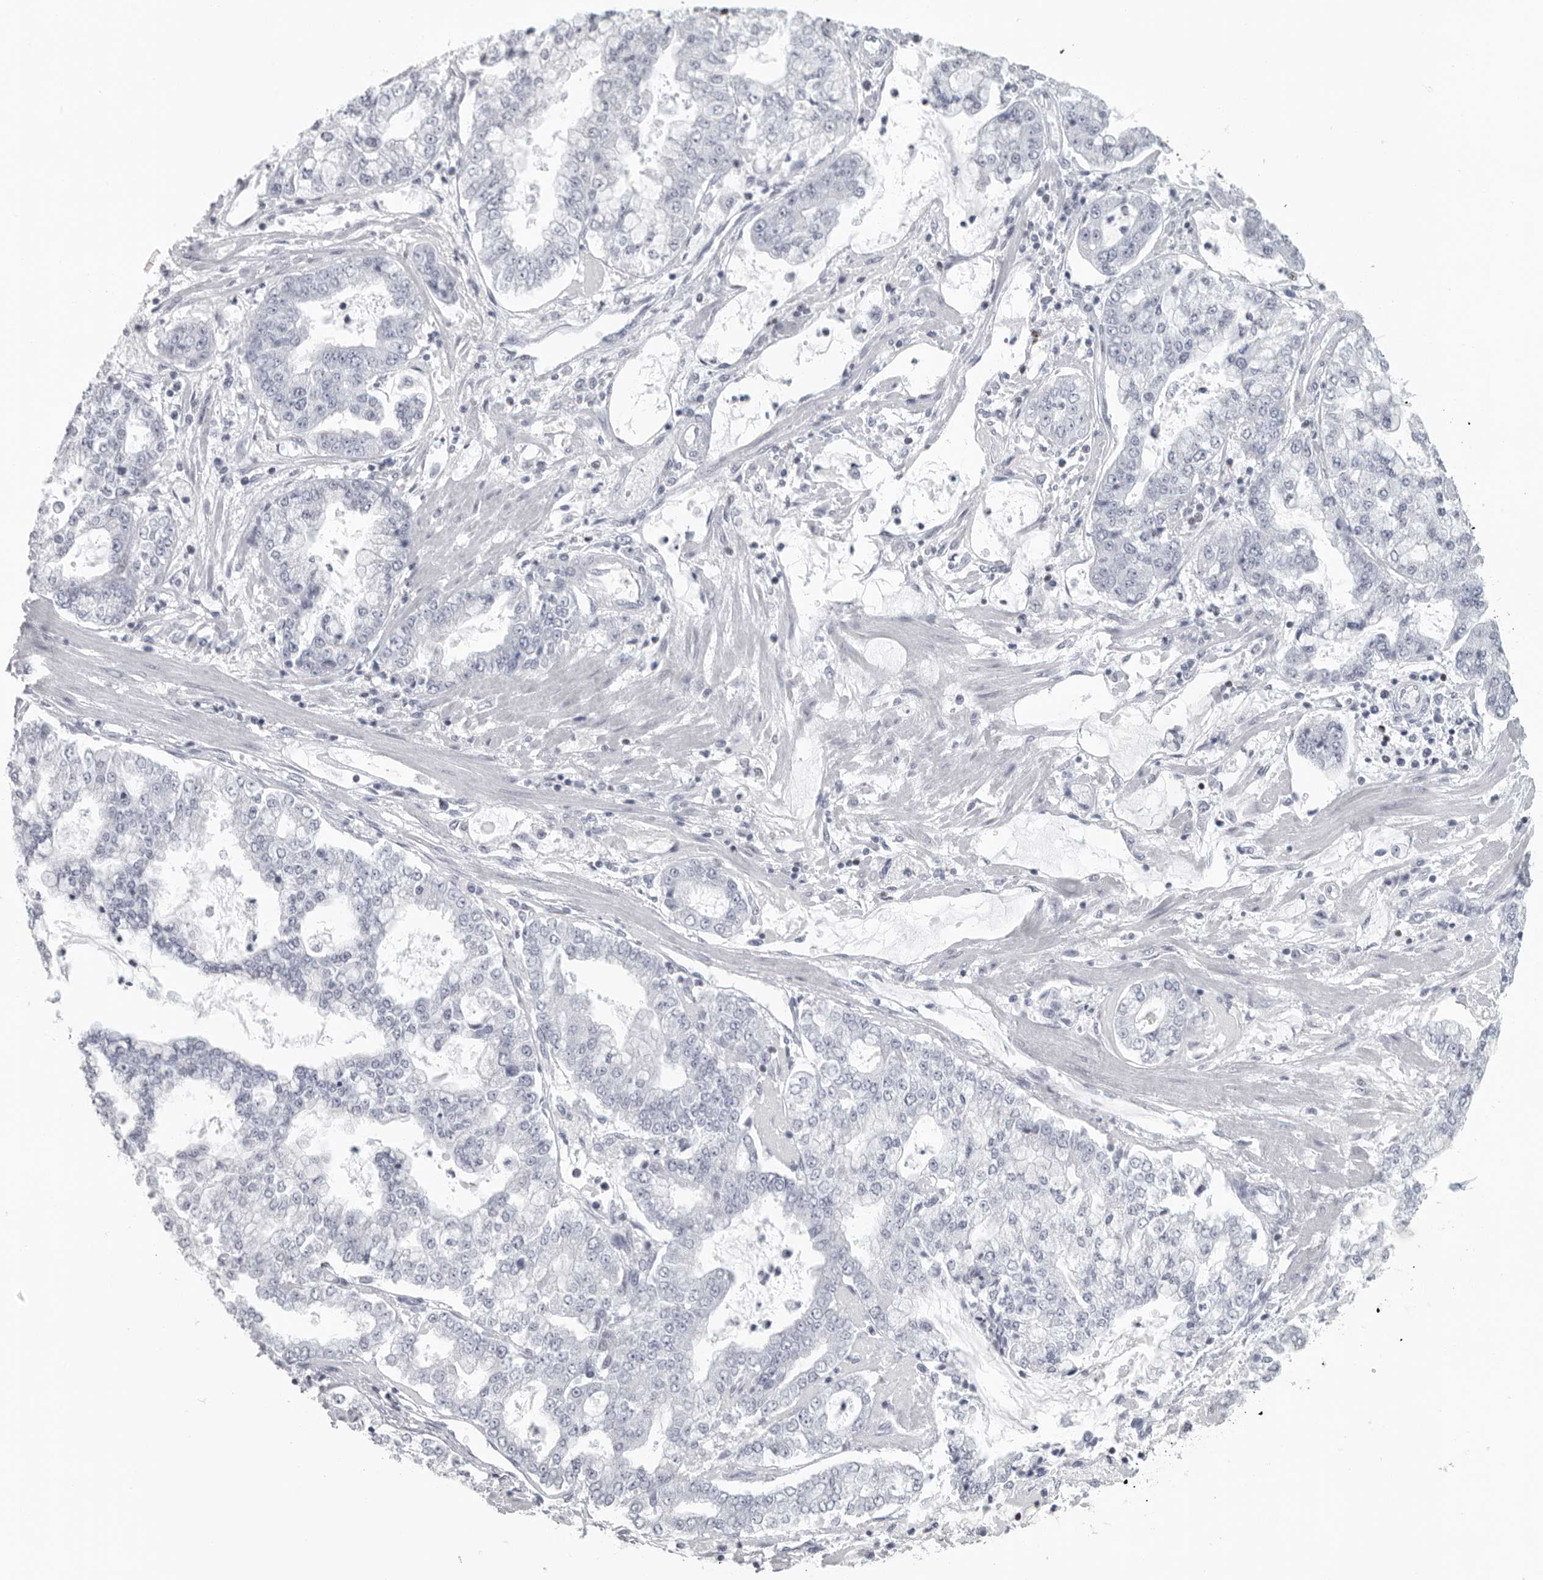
{"staining": {"intensity": "negative", "quantity": "none", "location": "none"}, "tissue": "stomach cancer", "cell_type": "Tumor cells", "image_type": "cancer", "snomed": [{"axis": "morphology", "description": "Adenocarcinoma, NOS"}, {"axis": "topography", "description": "Stomach"}], "caption": "Micrograph shows no significant protein expression in tumor cells of stomach cancer (adenocarcinoma).", "gene": "SATB2", "patient": {"sex": "male", "age": 76}}